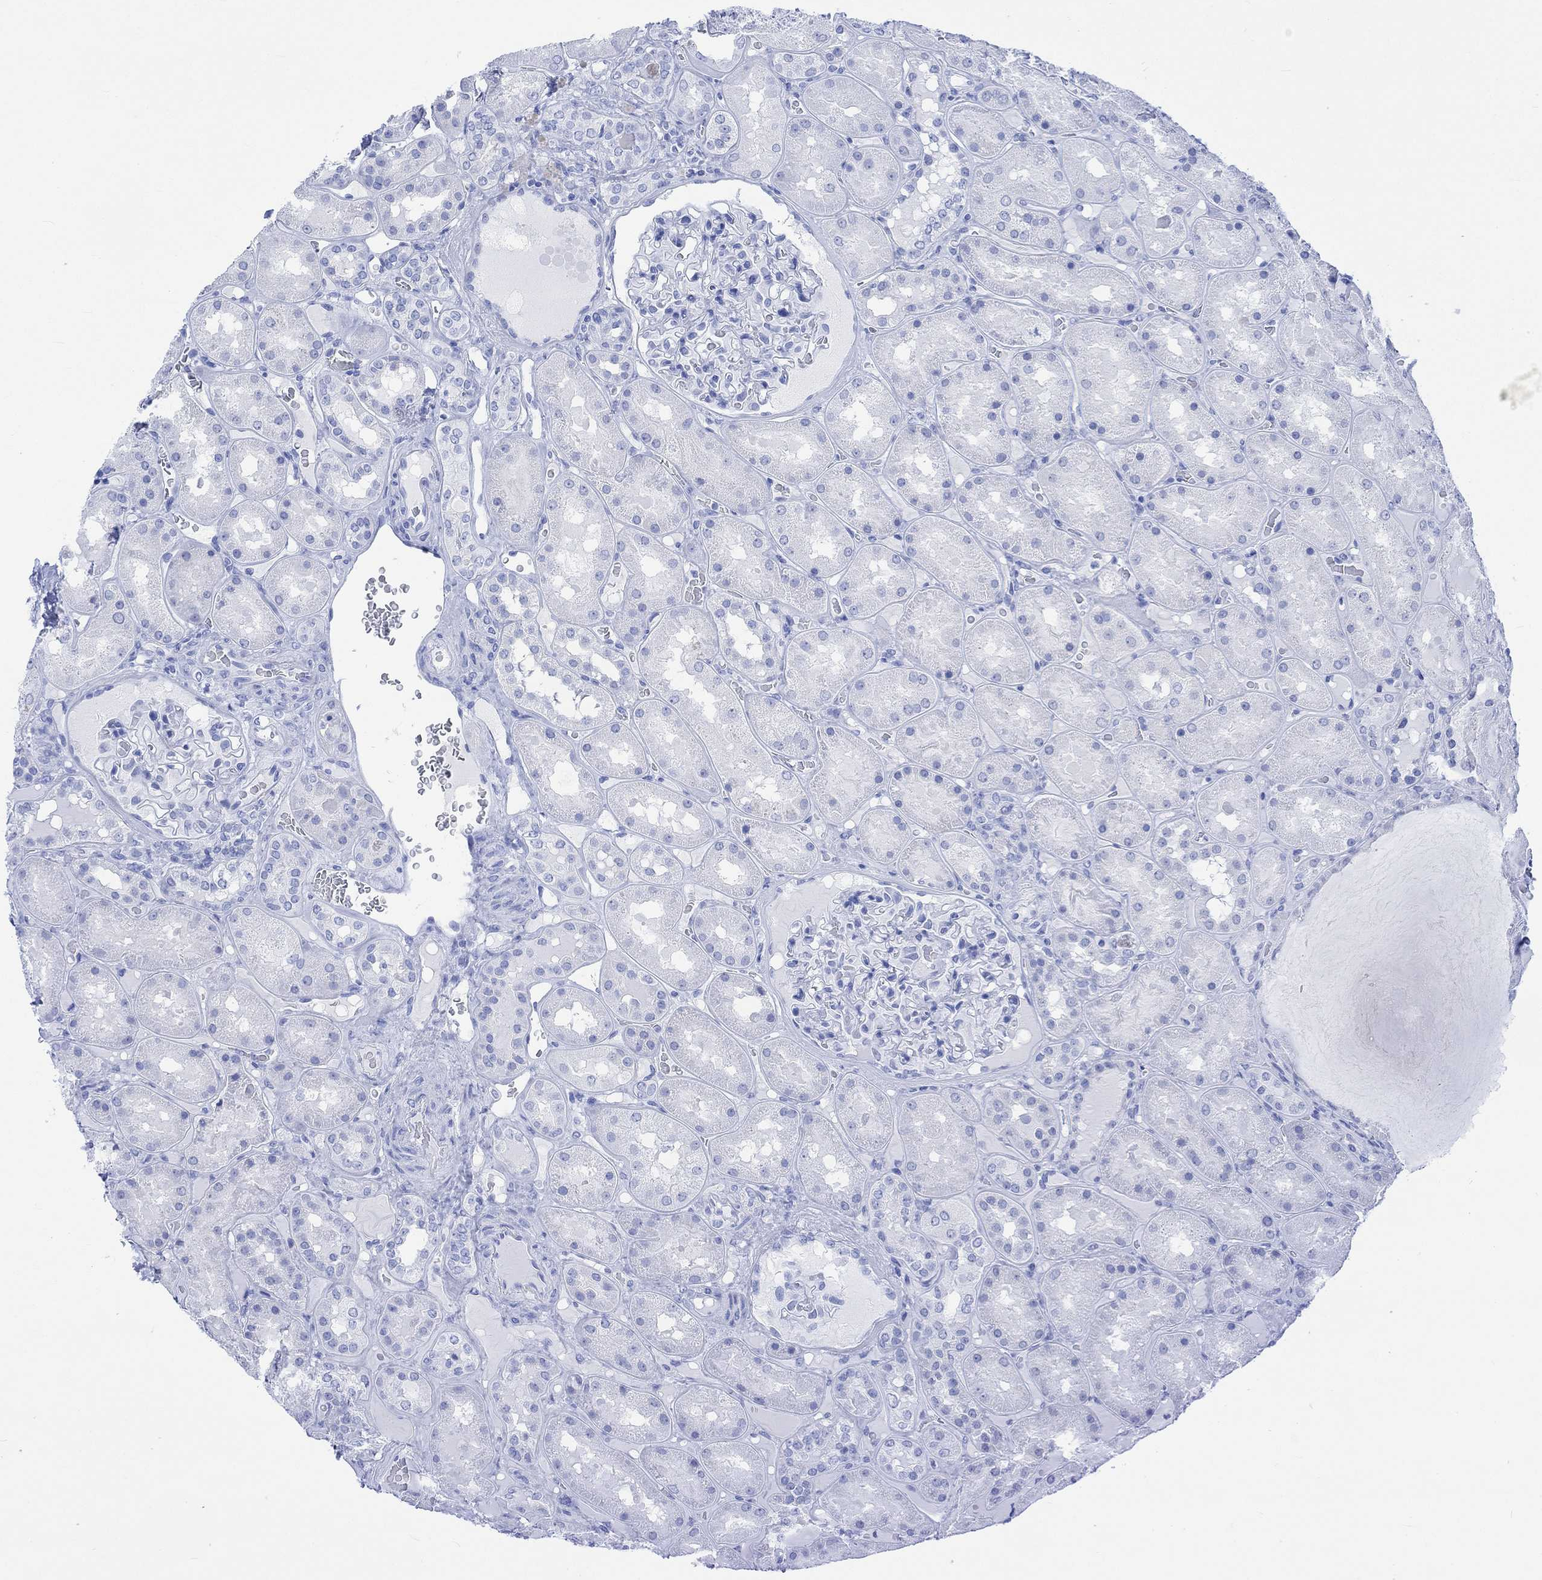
{"staining": {"intensity": "negative", "quantity": "none", "location": "none"}, "tissue": "kidney", "cell_type": "Cells in glomeruli", "image_type": "normal", "snomed": [{"axis": "morphology", "description": "Normal tissue, NOS"}, {"axis": "topography", "description": "Kidney"}], "caption": "A high-resolution micrograph shows immunohistochemistry staining of unremarkable kidney, which displays no significant staining in cells in glomeruli. Nuclei are stained in blue.", "gene": "CELF4", "patient": {"sex": "male", "age": 73}}